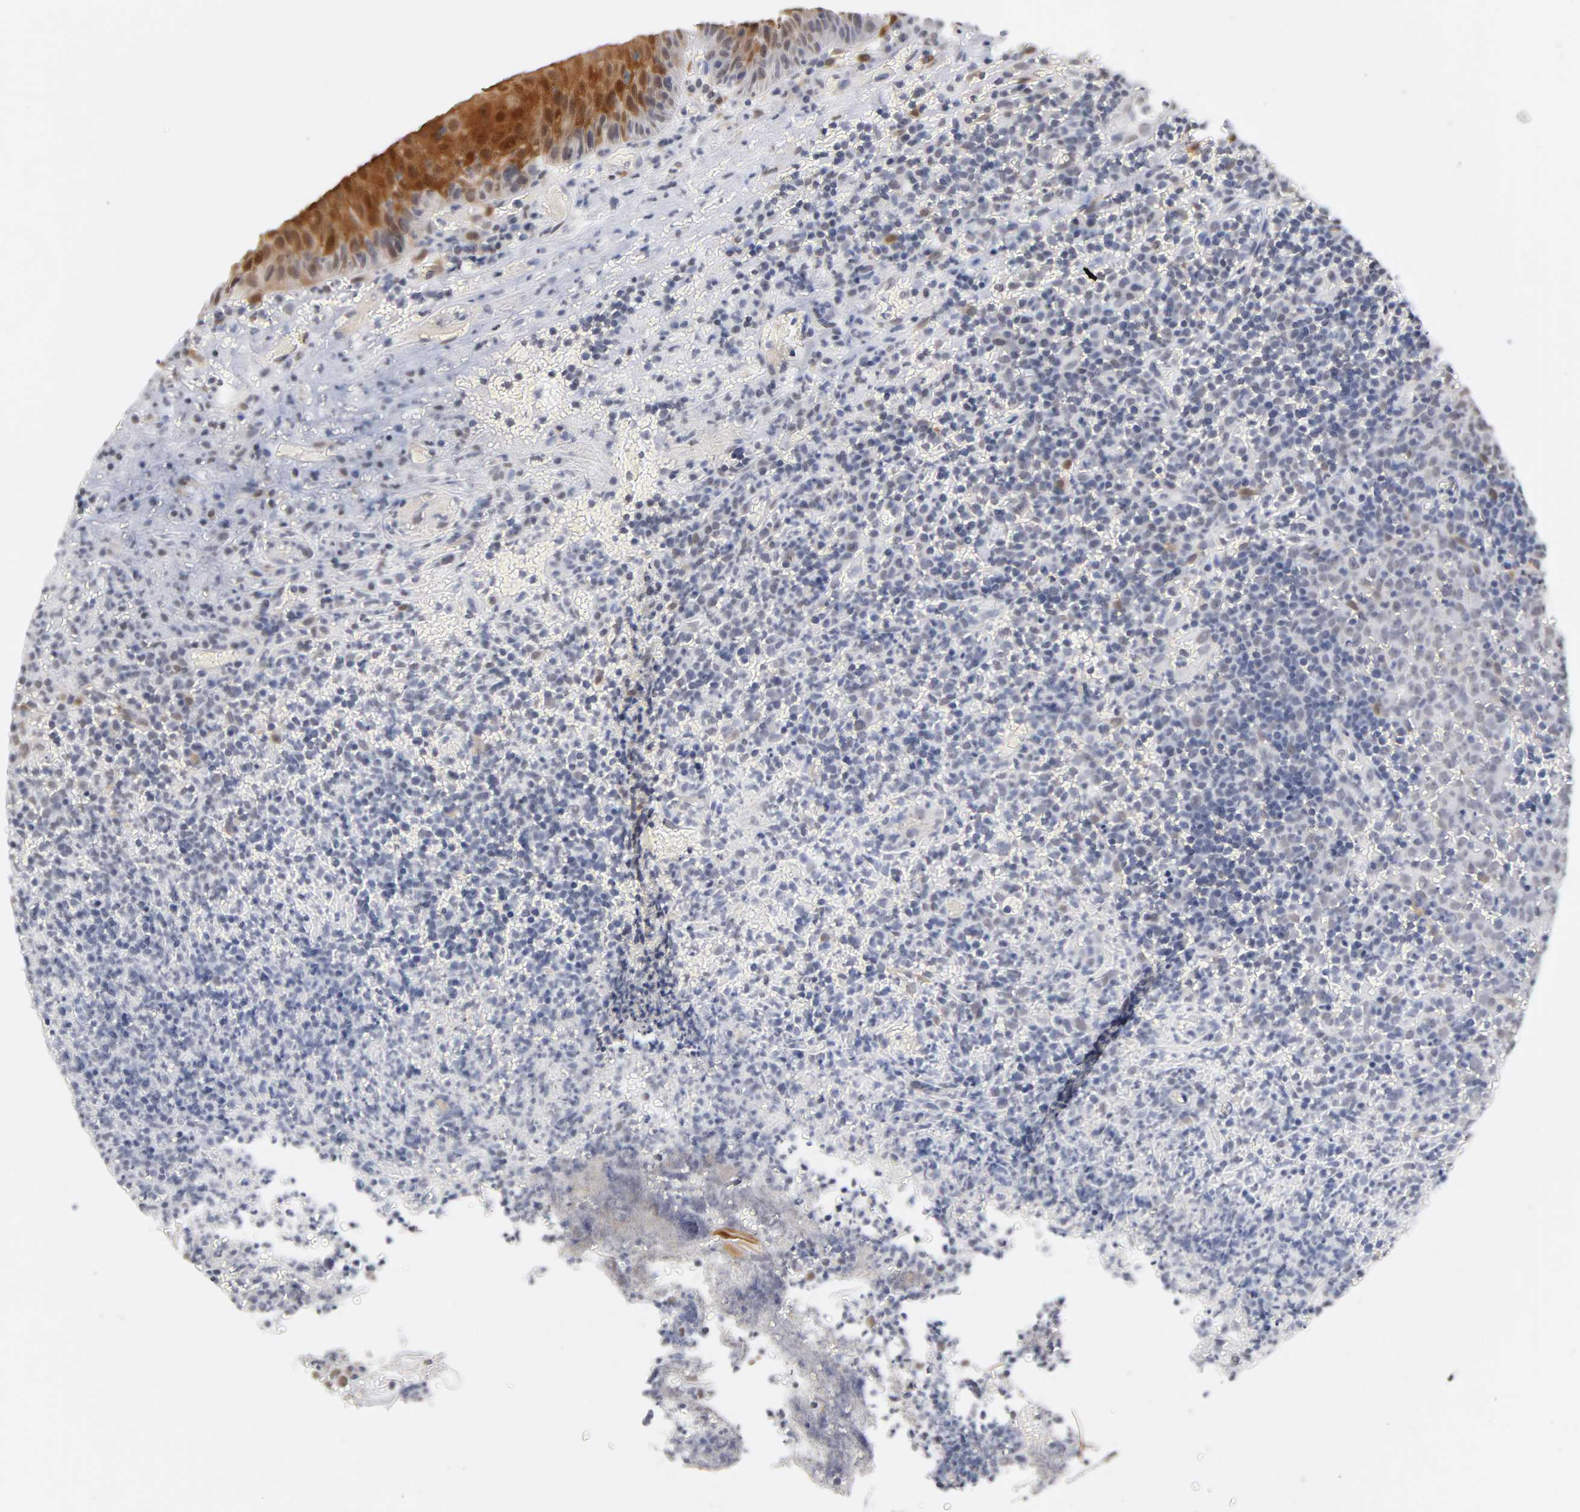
{"staining": {"intensity": "weak", "quantity": "<25%", "location": "nuclear"}, "tissue": "lymphoma", "cell_type": "Tumor cells", "image_type": "cancer", "snomed": [{"axis": "morphology", "description": "Malignant lymphoma, non-Hodgkin's type, High grade"}, {"axis": "topography", "description": "Tonsil"}], "caption": "There is no significant positivity in tumor cells of lymphoma. Nuclei are stained in blue.", "gene": "CRABP2", "patient": {"sex": "female", "age": 36}}